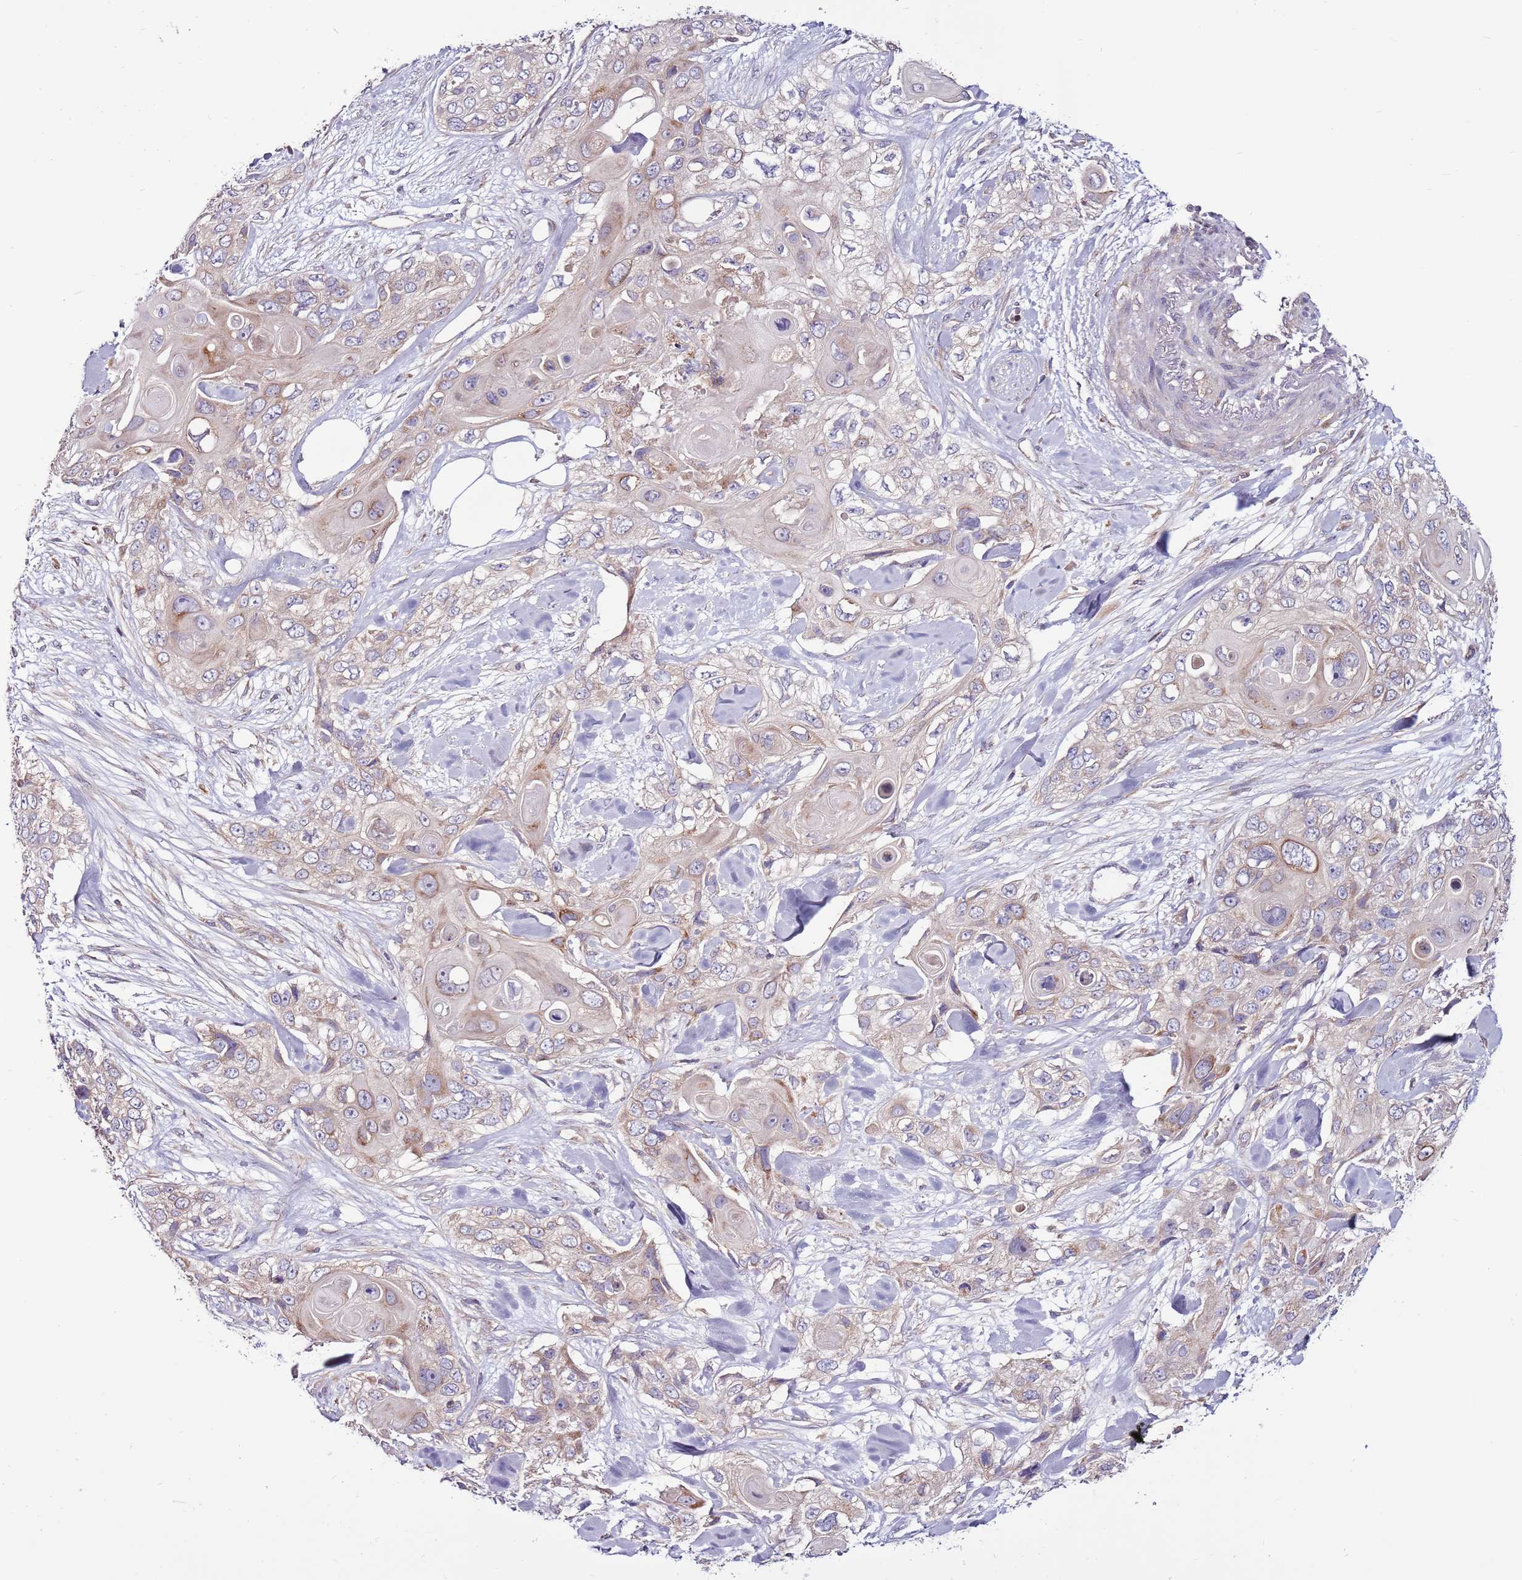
{"staining": {"intensity": "moderate", "quantity": "<25%", "location": "cytoplasmic/membranous"}, "tissue": "skin cancer", "cell_type": "Tumor cells", "image_type": "cancer", "snomed": [{"axis": "morphology", "description": "Normal tissue, NOS"}, {"axis": "morphology", "description": "Squamous cell carcinoma, NOS"}, {"axis": "topography", "description": "Skin"}], "caption": "The micrograph reveals staining of skin cancer, revealing moderate cytoplasmic/membranous protein expression (brown color) within tumor cells.", "gene": "SMG1", "patient": {"sex": "male", "age": 72}}